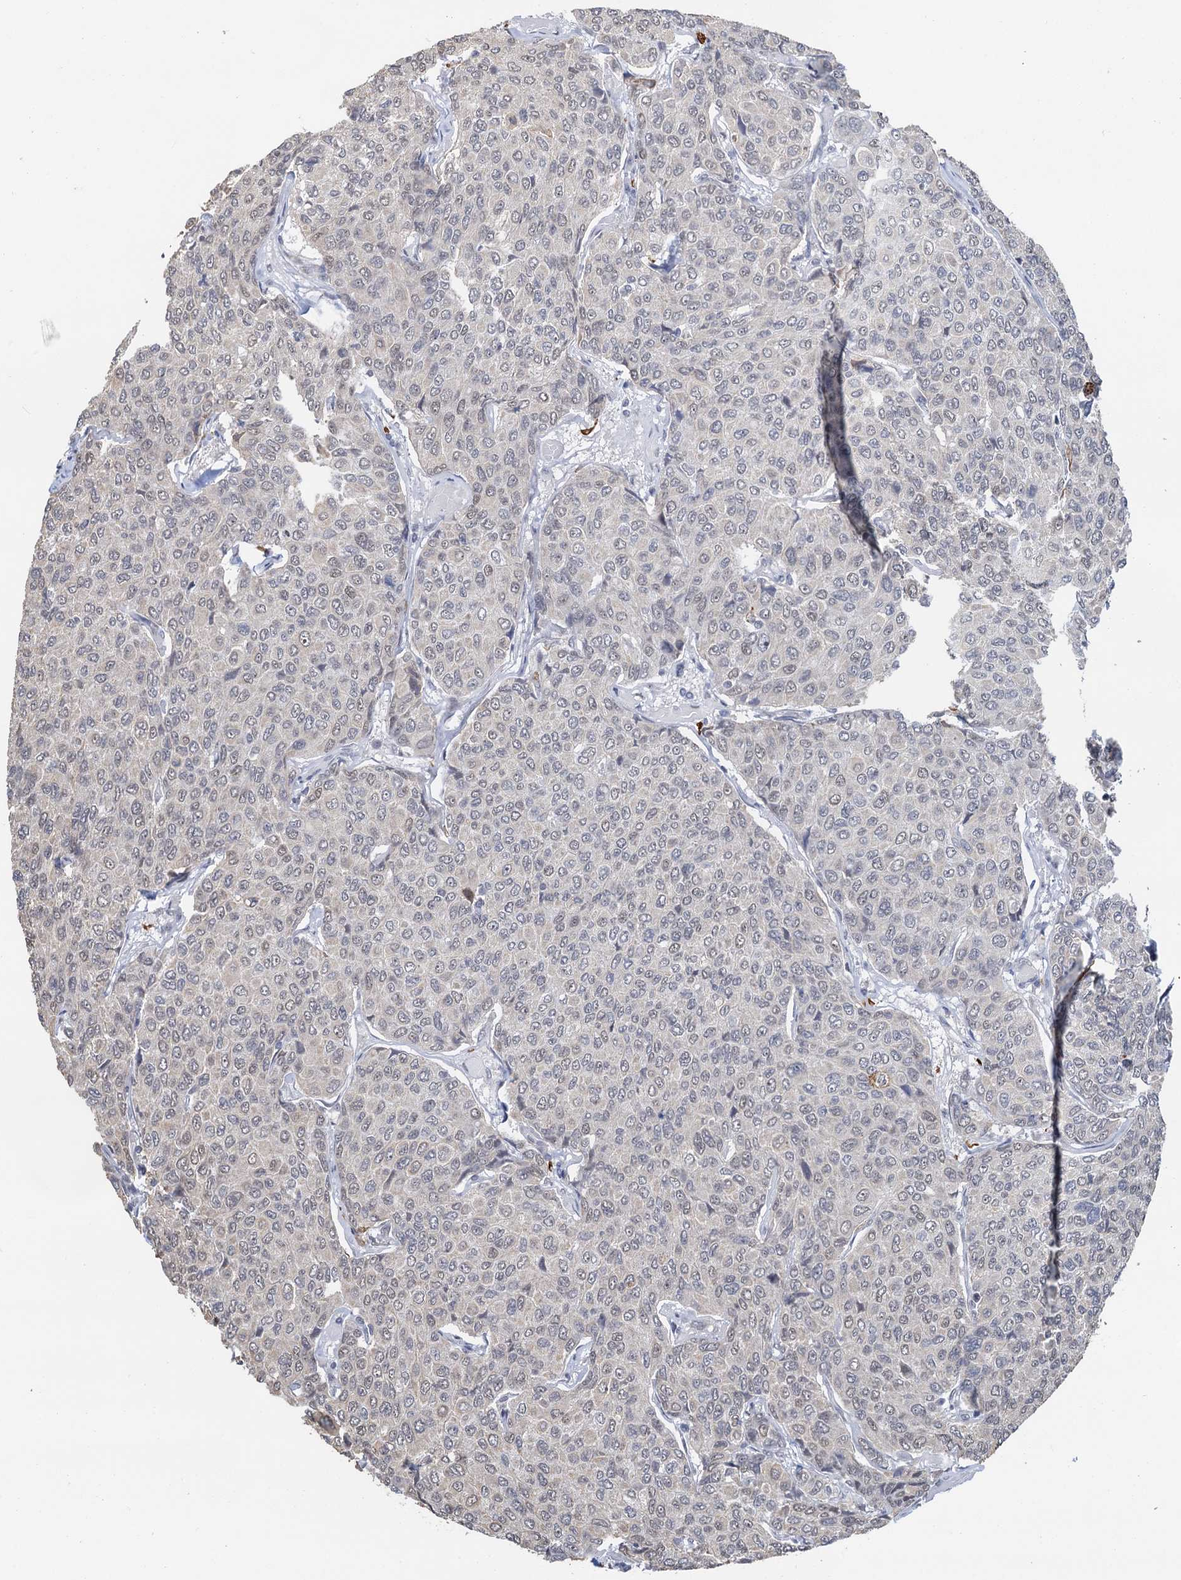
{"staining": {"intensity": "negative", "quantity": "none", "location": "none"}, "tissue": "breast cancer", "cell_type": "Tumor cells", "image_type": "cancer", "snomed": [{"axis": "morphology", "description": "Duct carcinoma"}, {"axis": "topography", "description": "Breast"}], "caption": "Immunohistochemistry photomicrograph of human breast cancer stained for a protein (brown), which exhibits no expression in tumor cells.", "gene": "NAT10", "patient": {"sex": "female", "age": 55}}